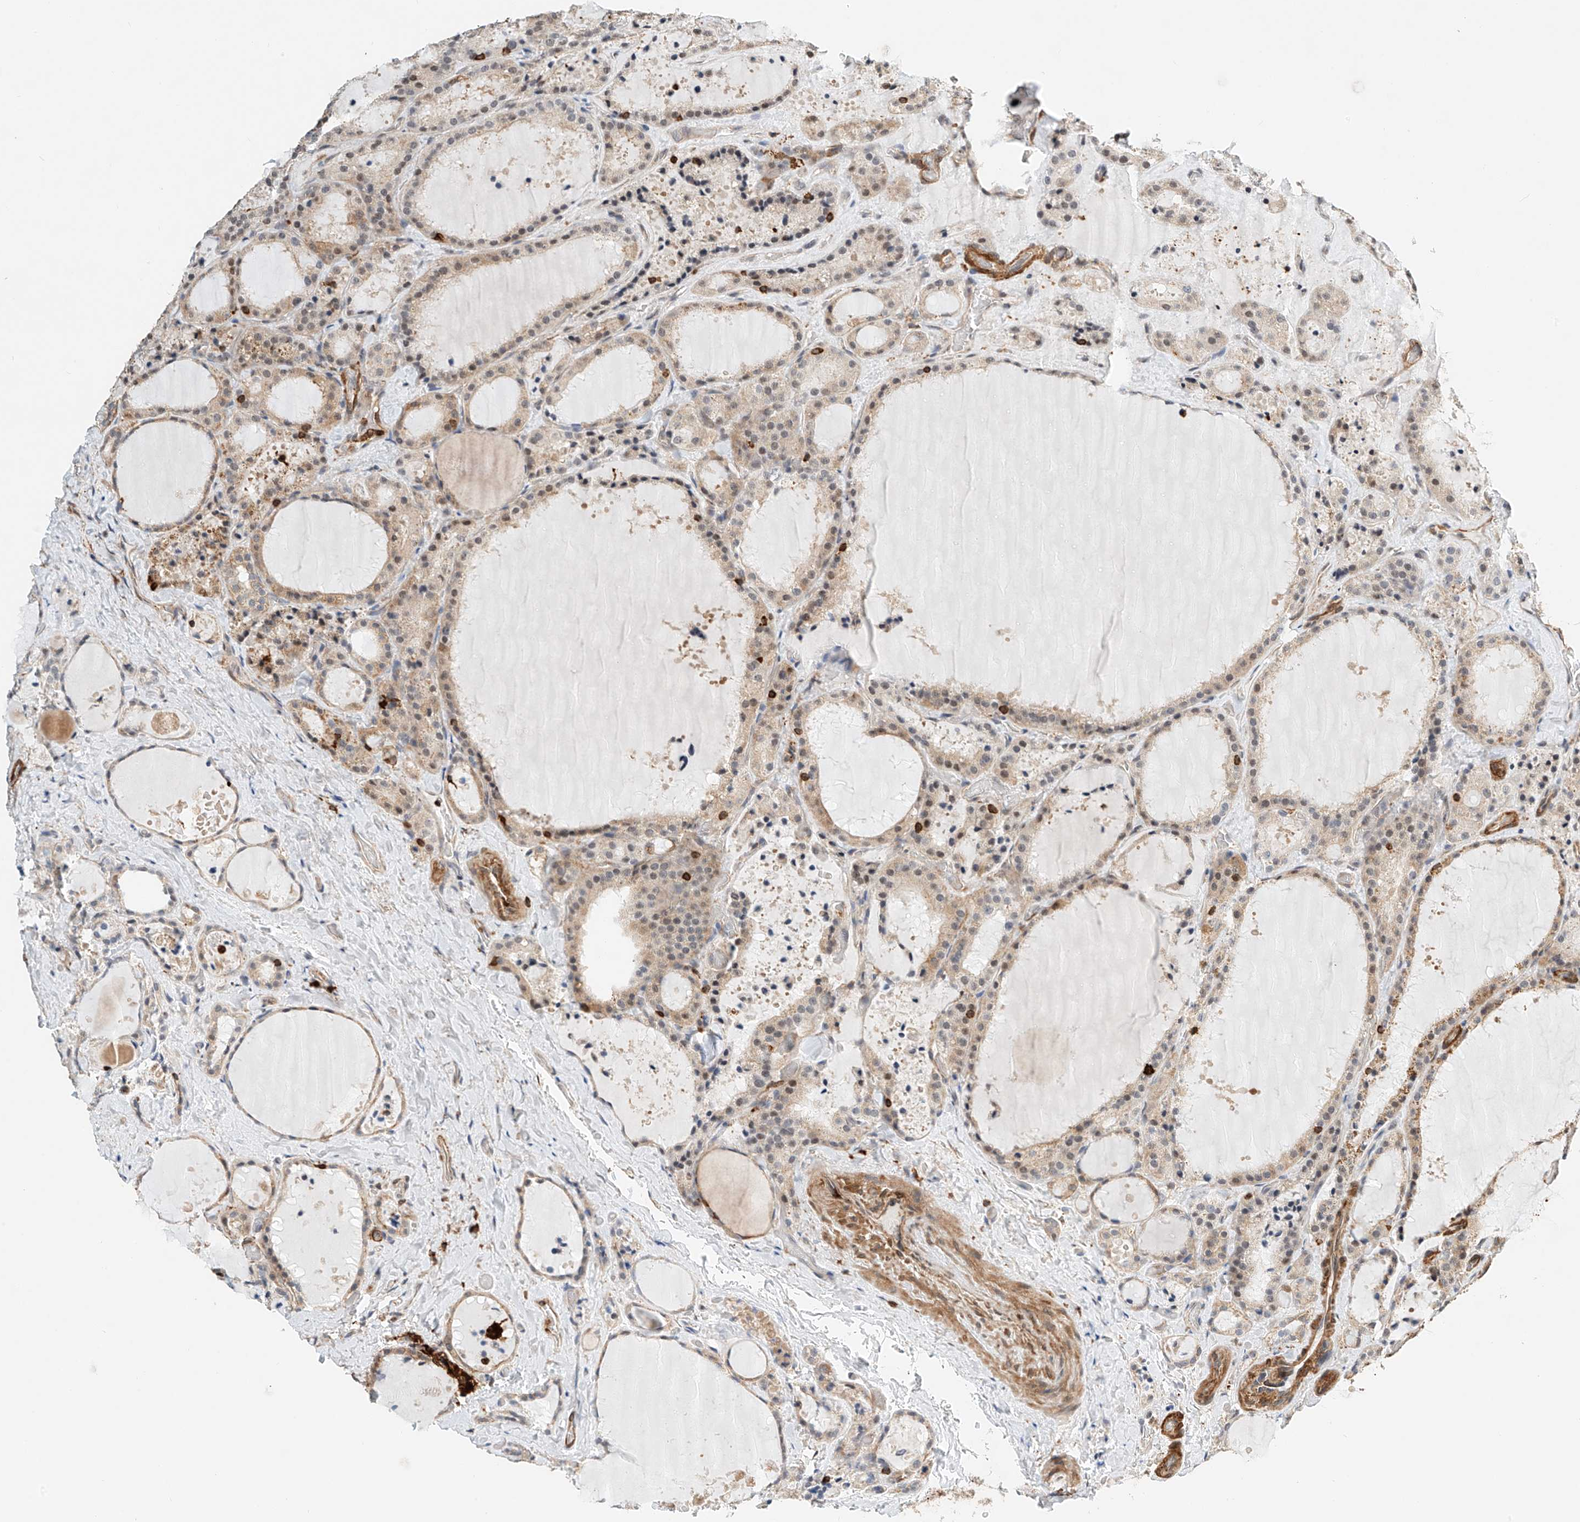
{"staining": {"intensity": "weak", "quantity": "25%-75%", "location": "cytoplasmic/membranous,nuclear"}, "tissue": "thyroid cancer", "cell_type": "Tumor cells", "image_type": "cancer", "snomed": [{"axis": "morphology", "description": "Papillary adenocarcinoma, NOS"}, {"axis": "topography", "description": "Thyroid gland"}], "caption": "Immunohistochemistry micrograph of neoplastic tissue: thyroid cancer (papillary adenocarcinoma) stained using IHC exhibits low levels of weak protein expression localized specifically in the cytoplasmic/membranous and nuclear of tumor cells, appearing as a cytoplasmic/membranous and nuclear brown color.", "gene": "MICAL1", "patient": {"sex": "male", "age": 77}}